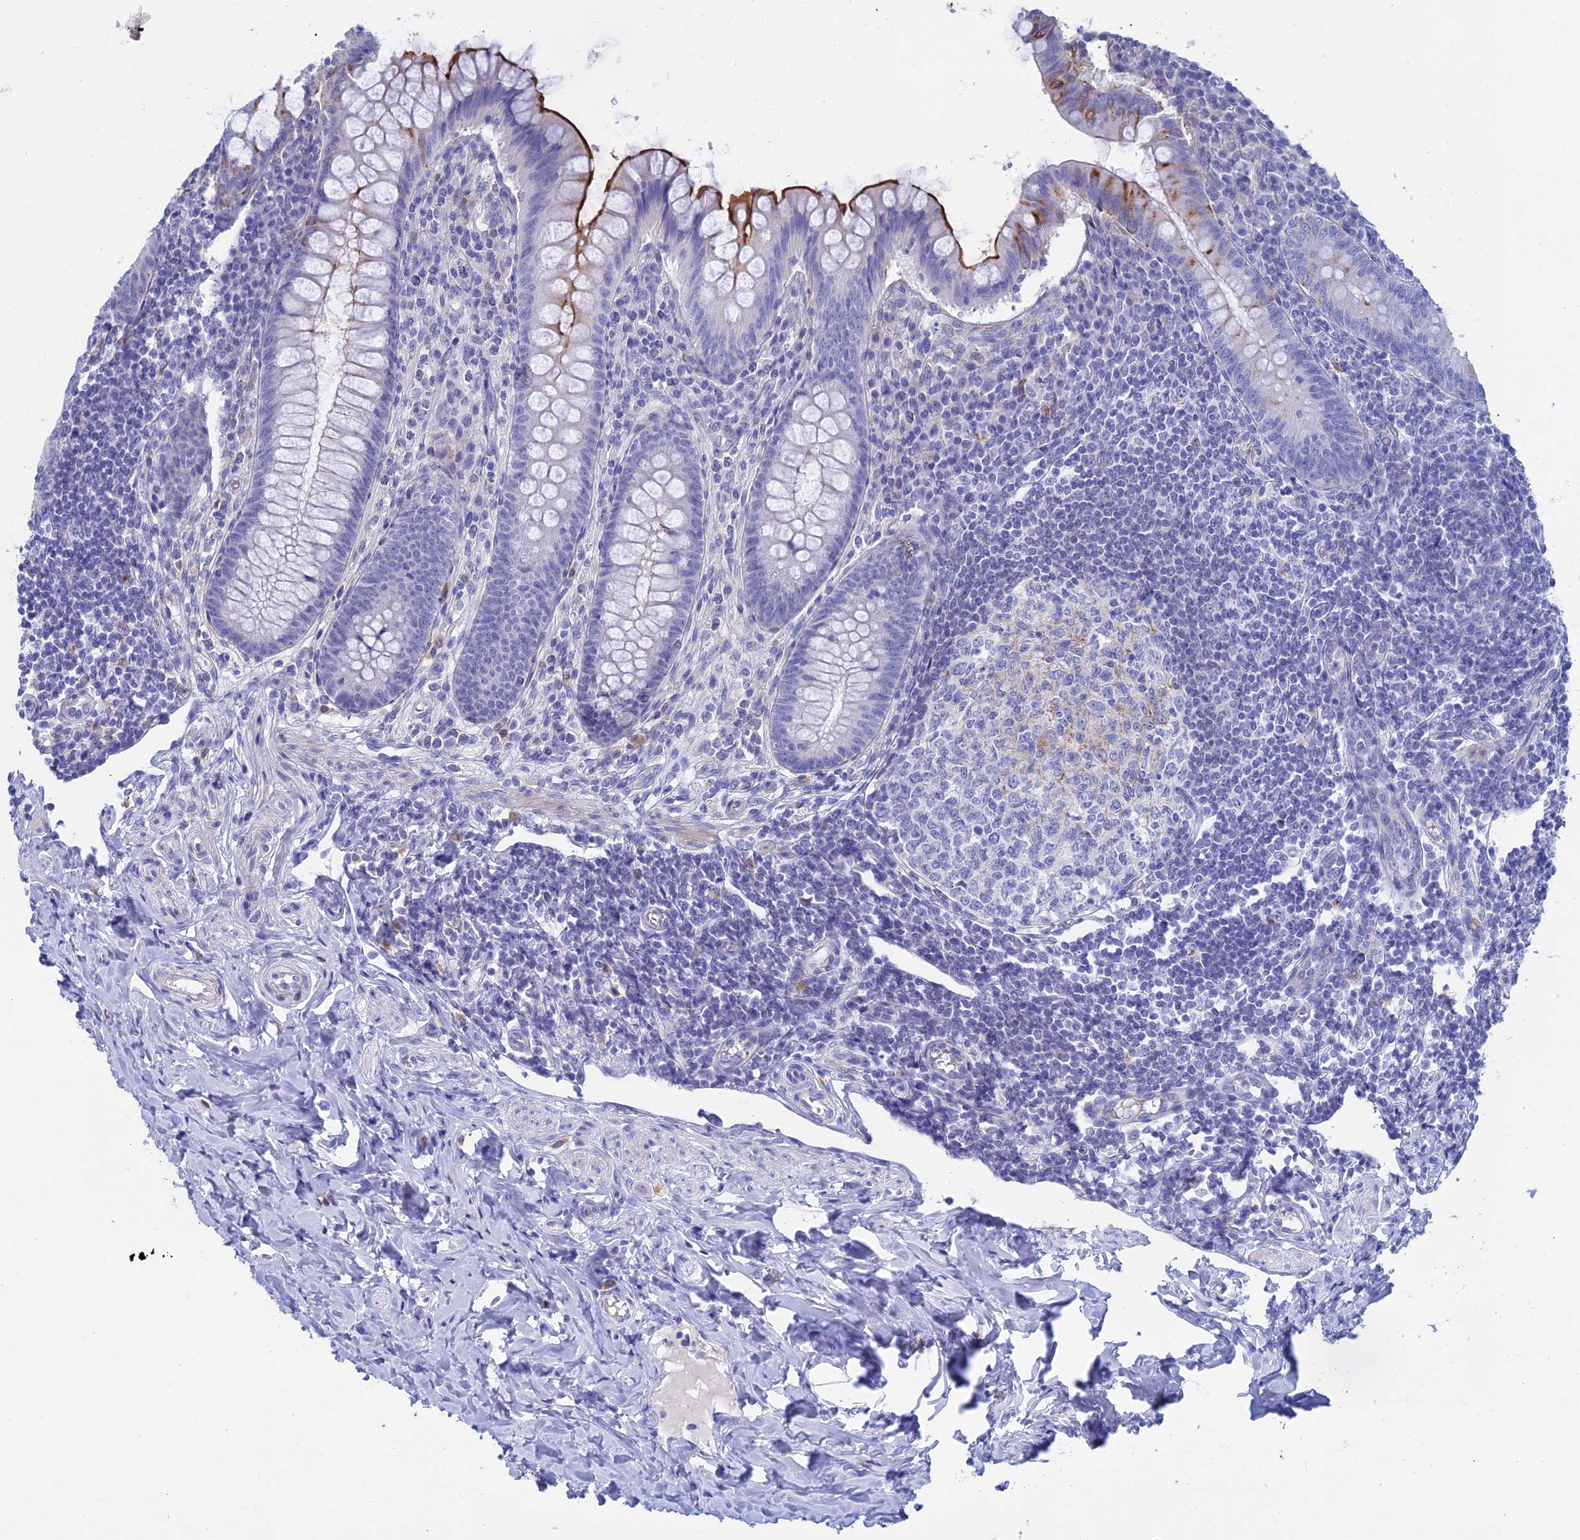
{"staining": {"intensity": "strong", "quantity": "25%-75%", "location": "cytoplasmic/membranous"}, "tissue": "appendix", "cell_type": "Glandular cells", "image_type": "normal", "snomed": [{"axis": "morphology", "description": "Normal tissue, NOS"}, {"axis": "topography", "description": "Appendix"}], "caption": "Immunohistochemical staining of normal appendix shows high levels of strong cytoplasmic/membranous expression in approximately 25%-75% of glandular cells.", "gene": "SLC2A6", "patient": {"sex": "female", "age": 33}}